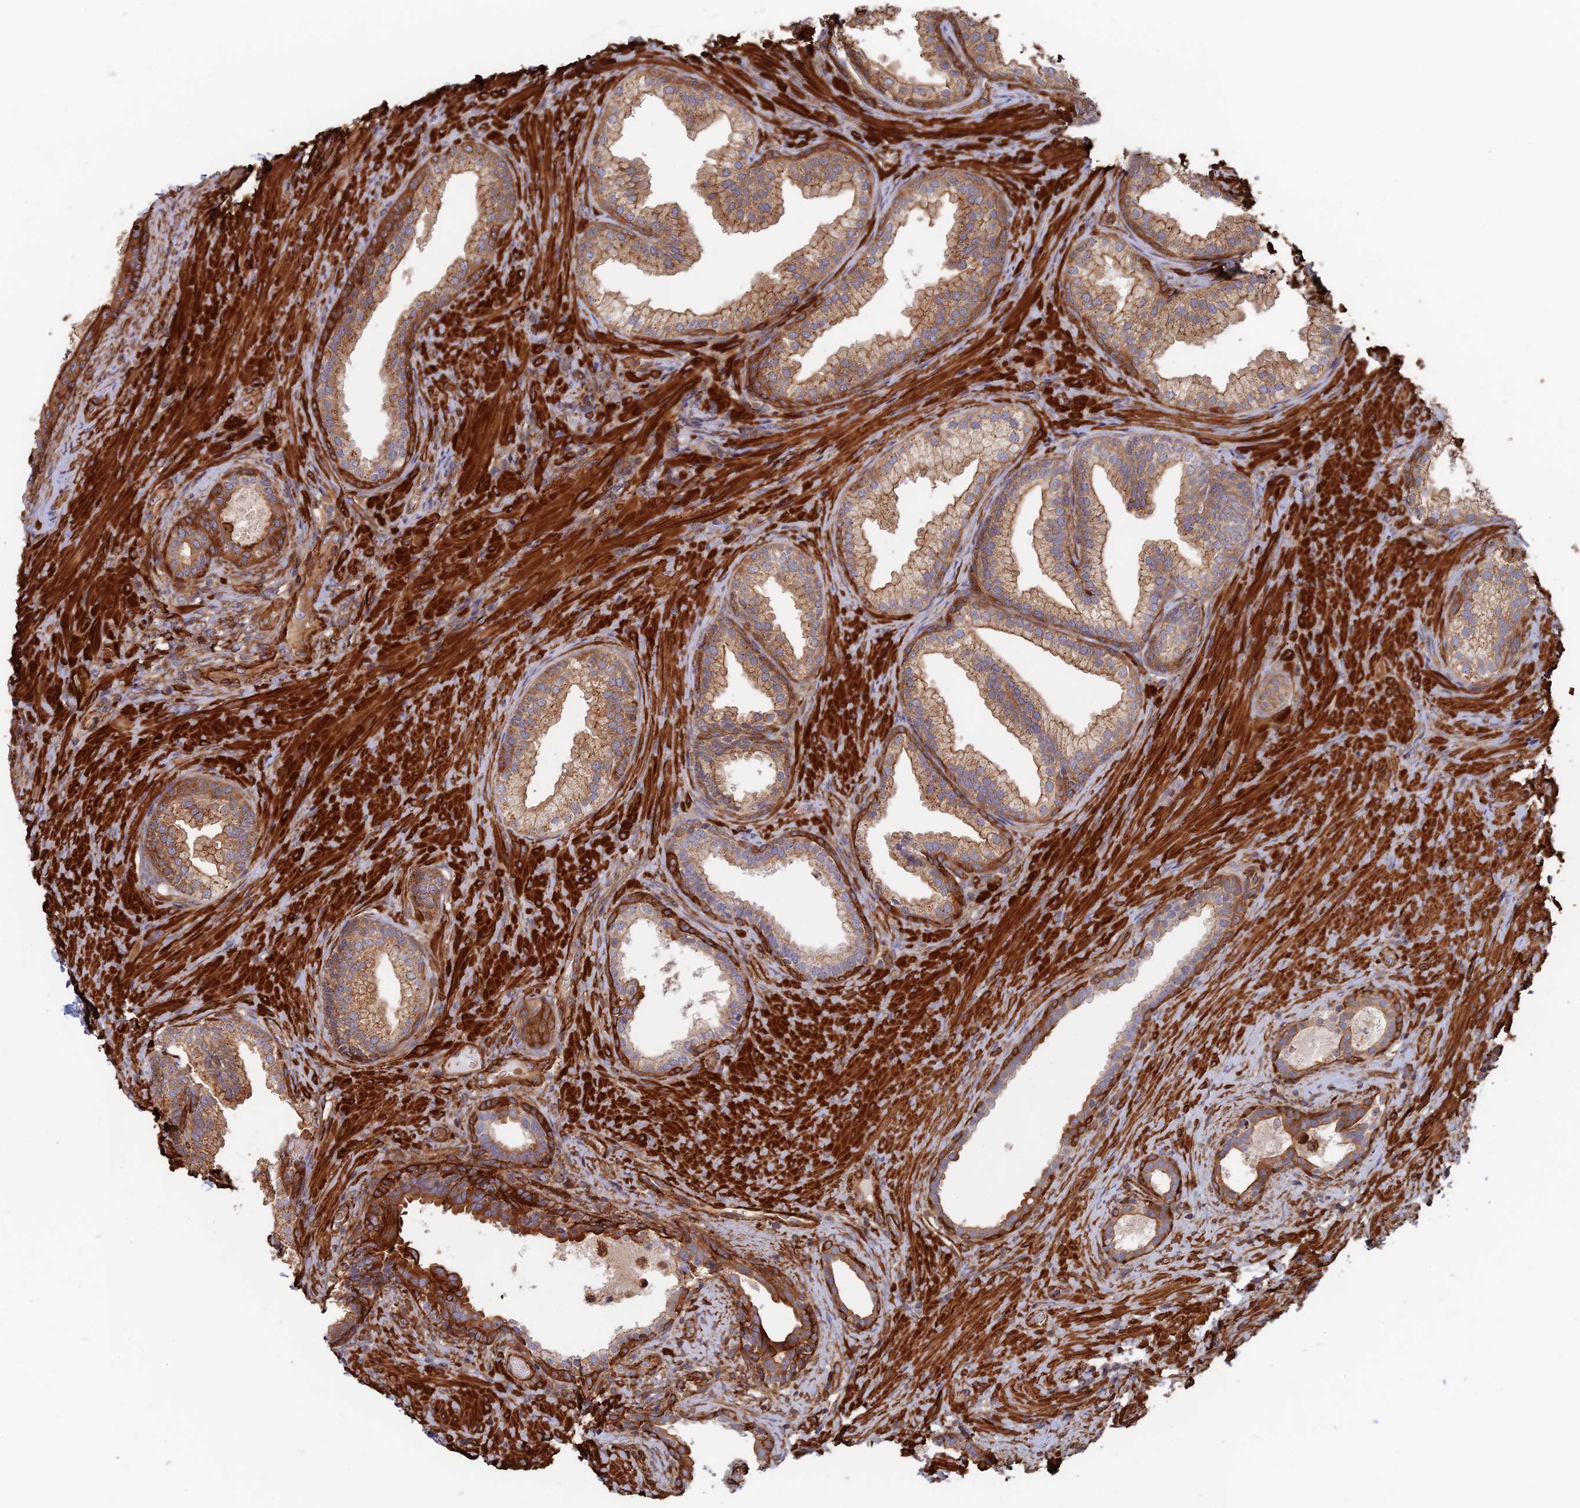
{"staining": {"intensity": "strong", "quantity": ">75%", "location": "cytoplasmic/membranous"}, "tissue": "prostate", "cell_type": "Glandular cells", "image_type": "normal", "snomed": [{"axis": "morphology", "description": "Normal tissue, NOS"}, {"axis": "topography", "description": "Prostate"}], "caption": "Normal prostate demonstrates strong cytoplasmic/membranous positivity in approximately >75% of glandular cells, visualized by immunohistochemistry.", "gene": "PAK4", "patient": {"sex": "male", "age": 76}}